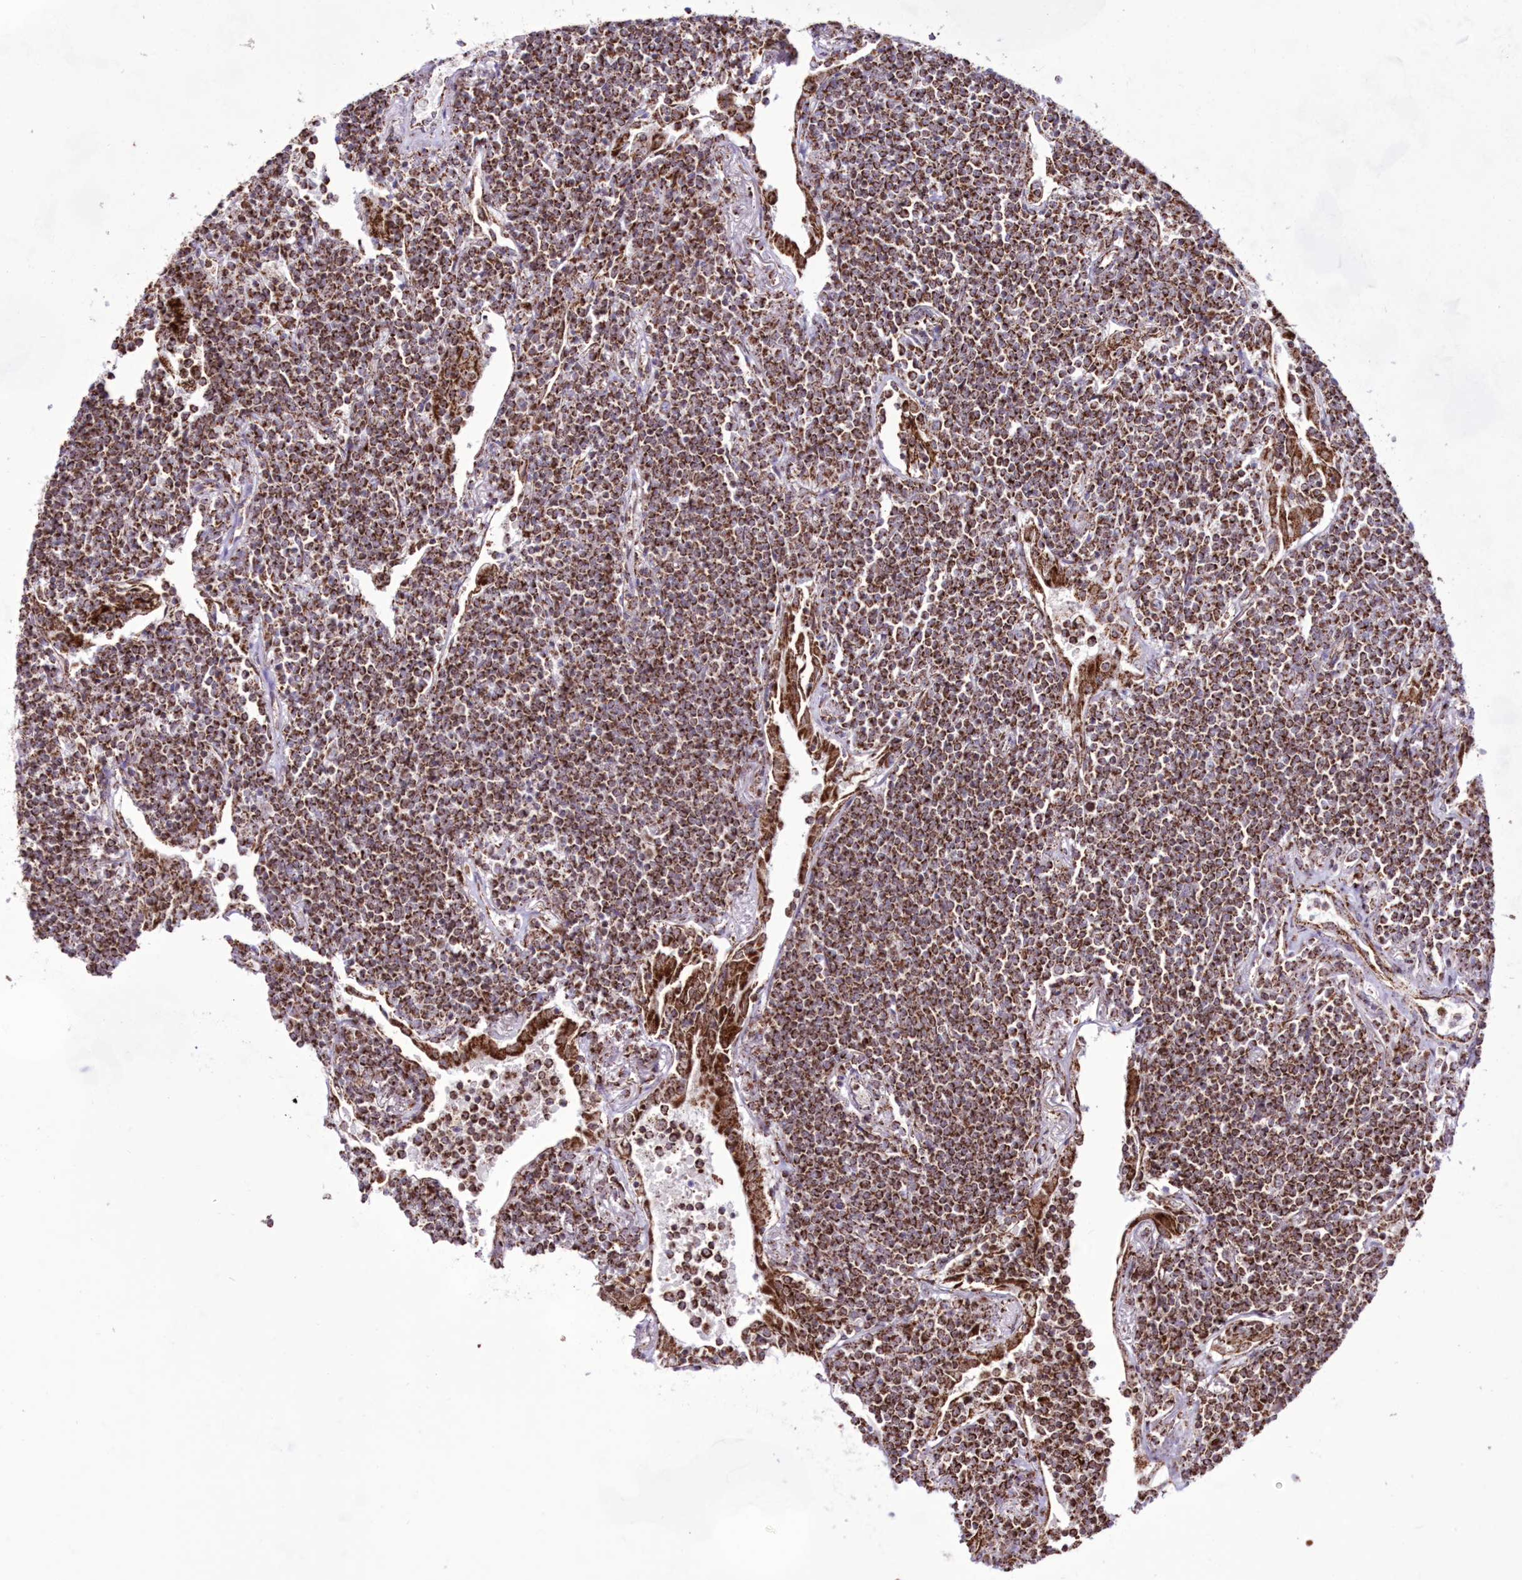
{"staining": {"intensity": "moderate", "quantity": ">75%", "location": "cytoplasmic/membranous"}, "tissue": "lymphoma", "cell_type": "Tumor cells", "image_type": "cancer", "snomed": [{"axis": "morphology", "description": "Malignant lymphoma, non-Hodgkin's type, Low grade"}, {"axis": "topography", "description": "Lung"}], "caption": "The photomicrograph exhibits staining of lymphoma, revealing moderate cytoplasmic/membranous protein positivity (brown color) within tumor cells.", "gene": "HADHB", "patient": {"sex": "female", "age": 71}}